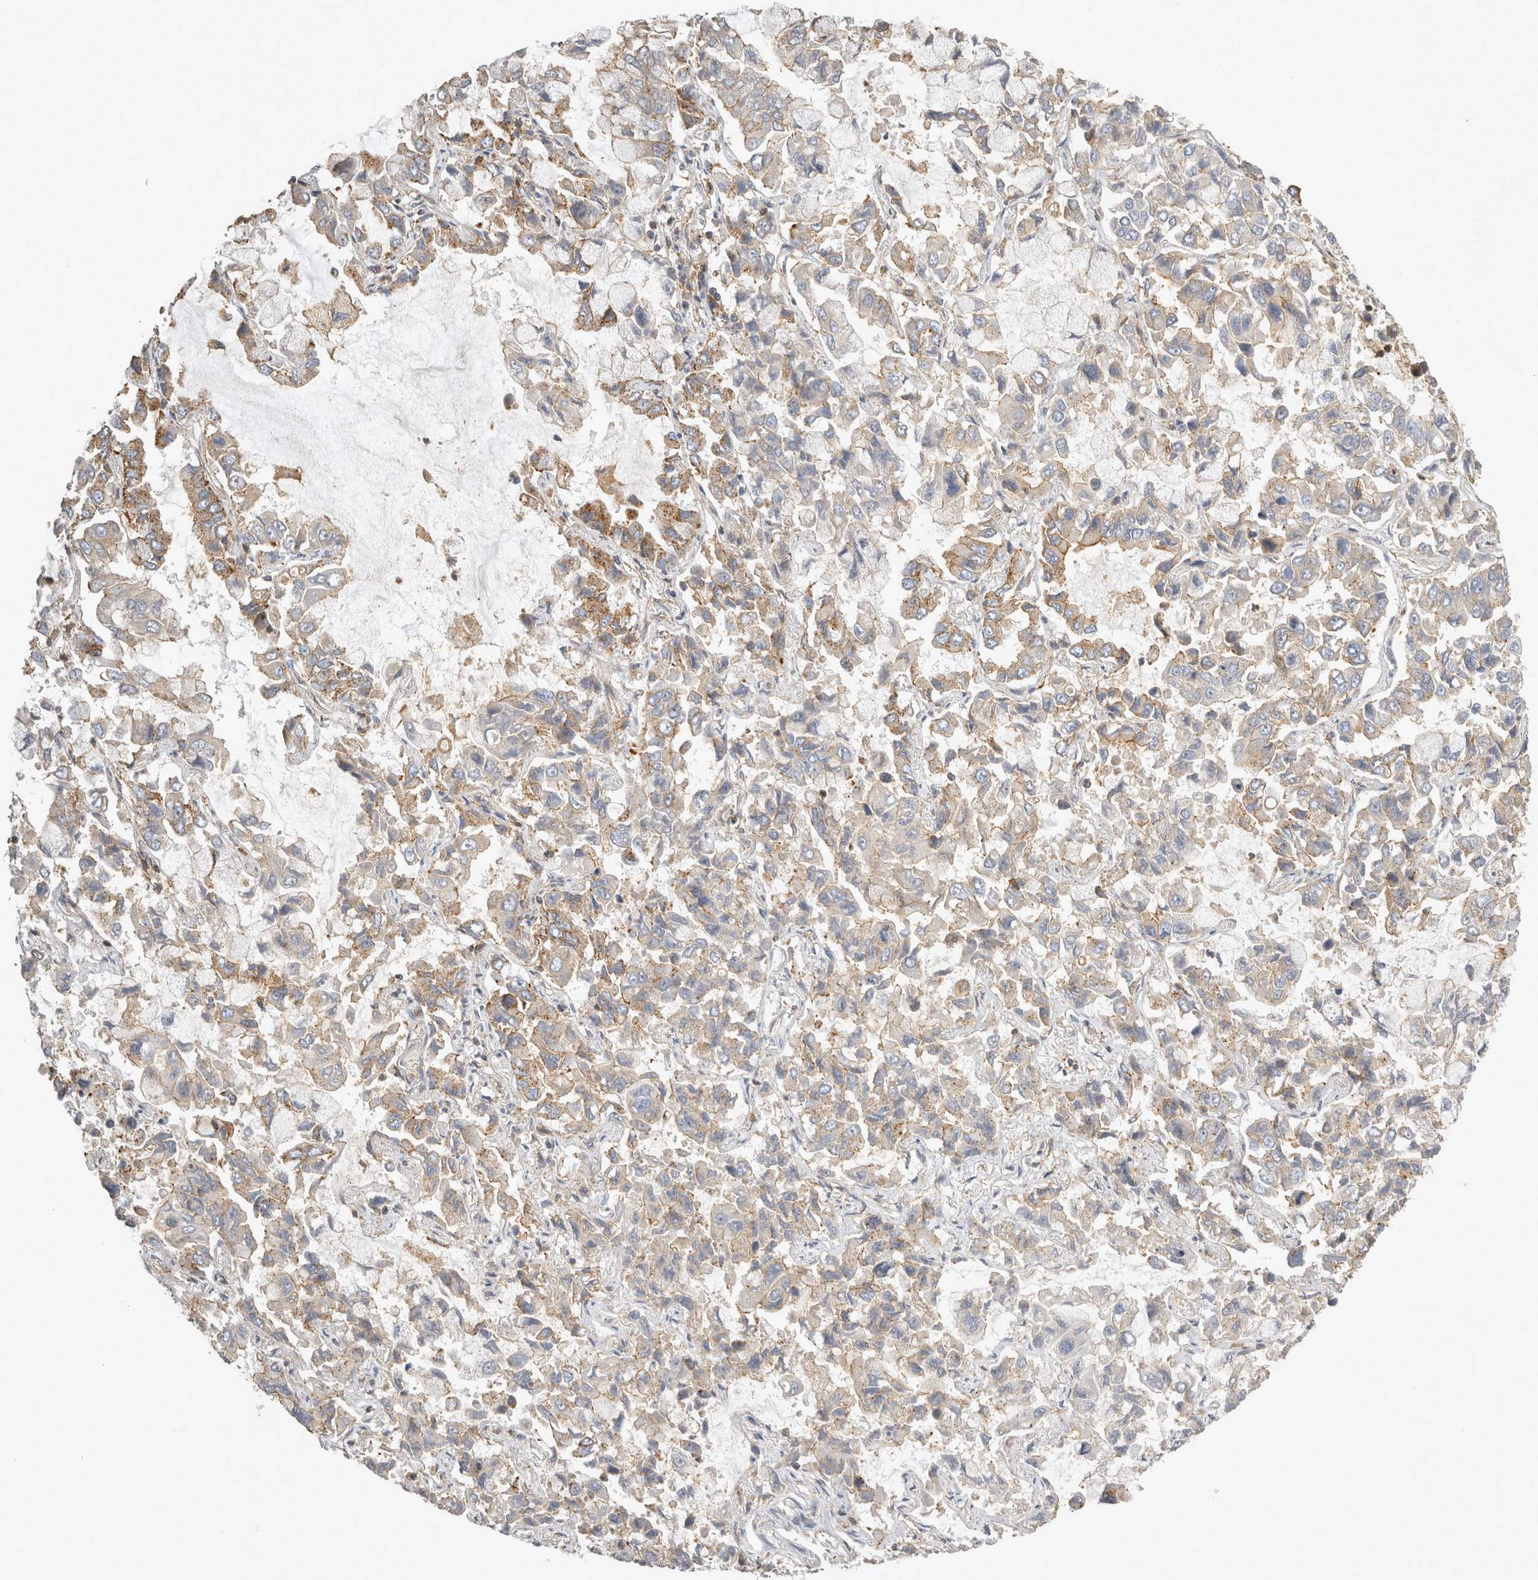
{"staining": {"intensity": "weak", "quantity": "<25%", "location": "cytoplasmic/membranous"}, "tissue": "lung cancer", "cell_type": "Tumor cells", "image_type": "cancer", "snomed": [{"axis": "morphology", "description": "Adenocarcinoma, NOS"}, {"axis": "topography", "description": "Lung"}], "caption": "An IHC photomicrograph of adenocarcinoma (lung) is shown. There is no staining in tumor cells of adenocarcinoma (lung). (Brightfield microscopy of DAB immunohistochemistry at high magnification).", "gene": "CHMP6", "patient": {"sex": "male", "age": 64}}